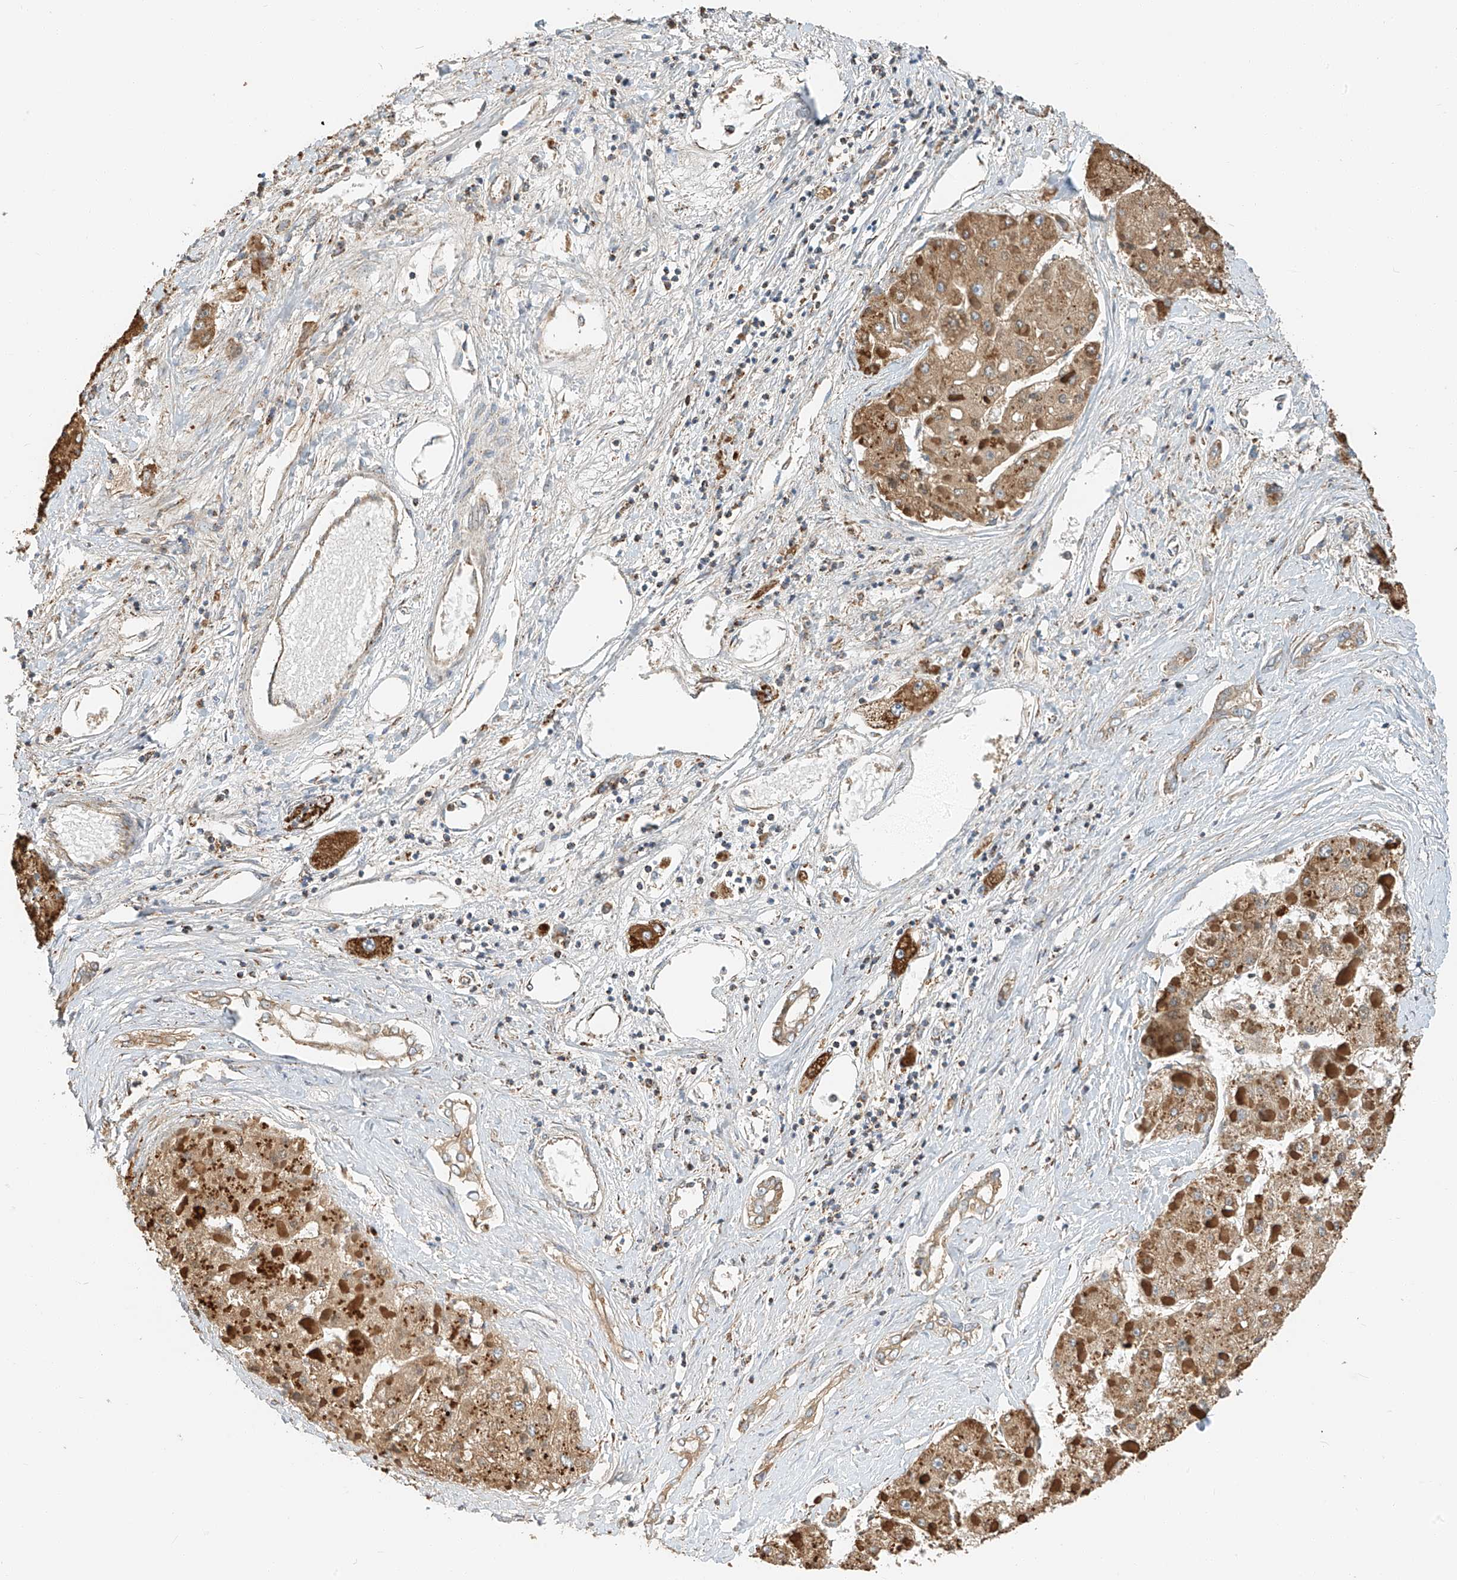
{"staining": {"intensity": "moderate", "quantity": ">75%", "location": "cytoplasmic/membranous"}, "tissue": "liver cancer", "cell_type": "Tumor cells", "image_type": "cancer", "snomed": [{"axis": "morphology", "description": "Carcinoma, Hepatocellular, NOS"}, {"axis": "topography", "description": "Liver"}], "caption": "Liver cancer (hepatocellular carcinoma) was stained to show a protein in brown. There is medium levels of moderate cytoplasmic/membranous expression in approximately >75% of tumor cells.", "gene": "YIPF7", "patient": {"sex": "female", "age": 73}}